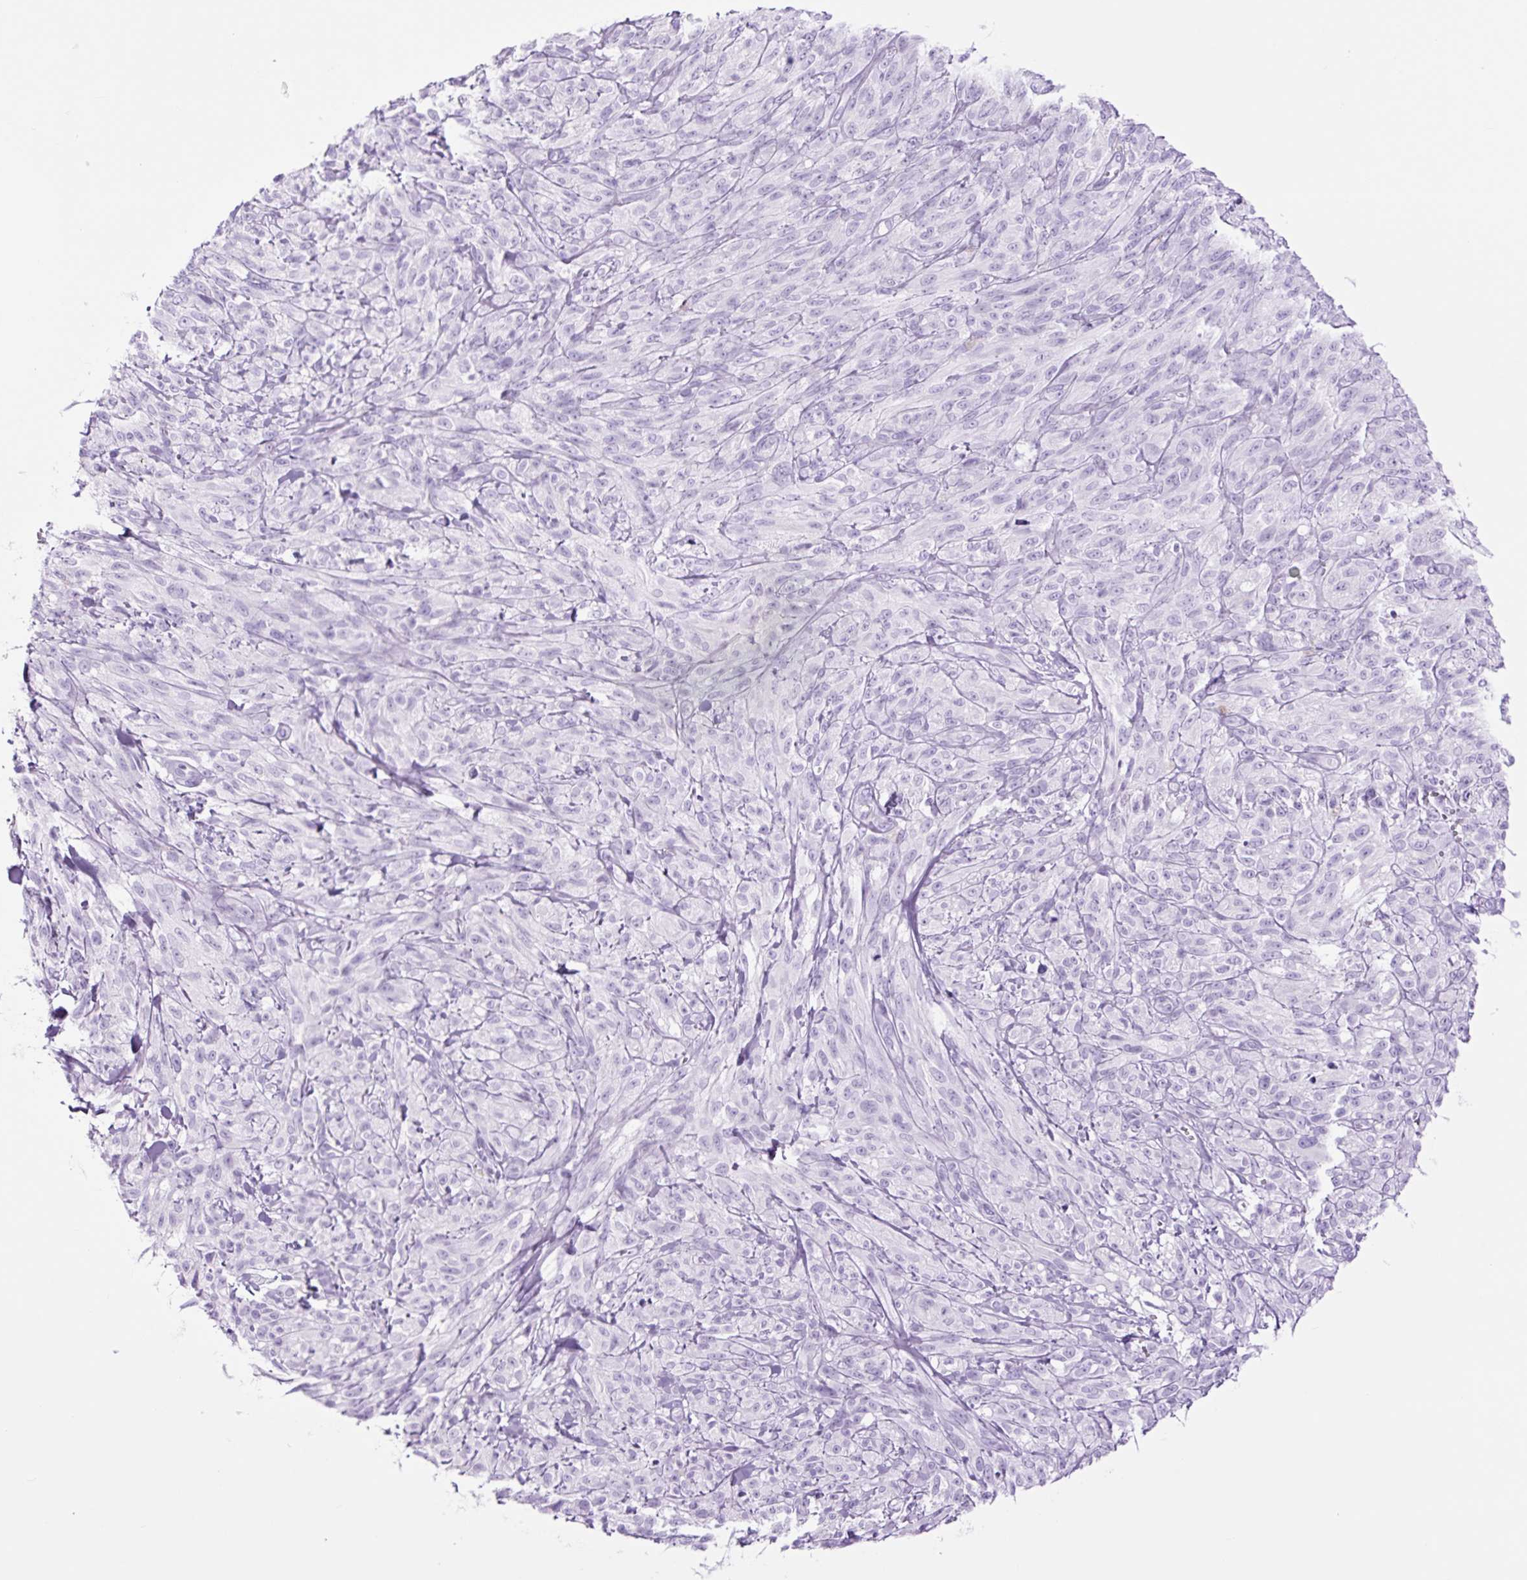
{"staining": {"intensity": "negative", "quantity": "none", "location": "none"}, "tissue": "melanoma", "cell_type": "Tumor cells", "image_type": "cancer", "snomed": [{"axis": "morphology", "description": "Malignant melanoma, NOS"}, {"axis": "topography", "description": "Skin of upper arm"}], "caption": "High power microscopy photomicrograph of an immunohistochemistry micrograph of malignant melanoma, revealing no significant positivity in tumor cells. The staining was performed using DAB to visualize the protein expression in brown, while the nuclei were stained in blue with hematoxylin (Magnification: 20x).", "gene": "TFF2", "patient": {"sex": "female", "age": 65}}